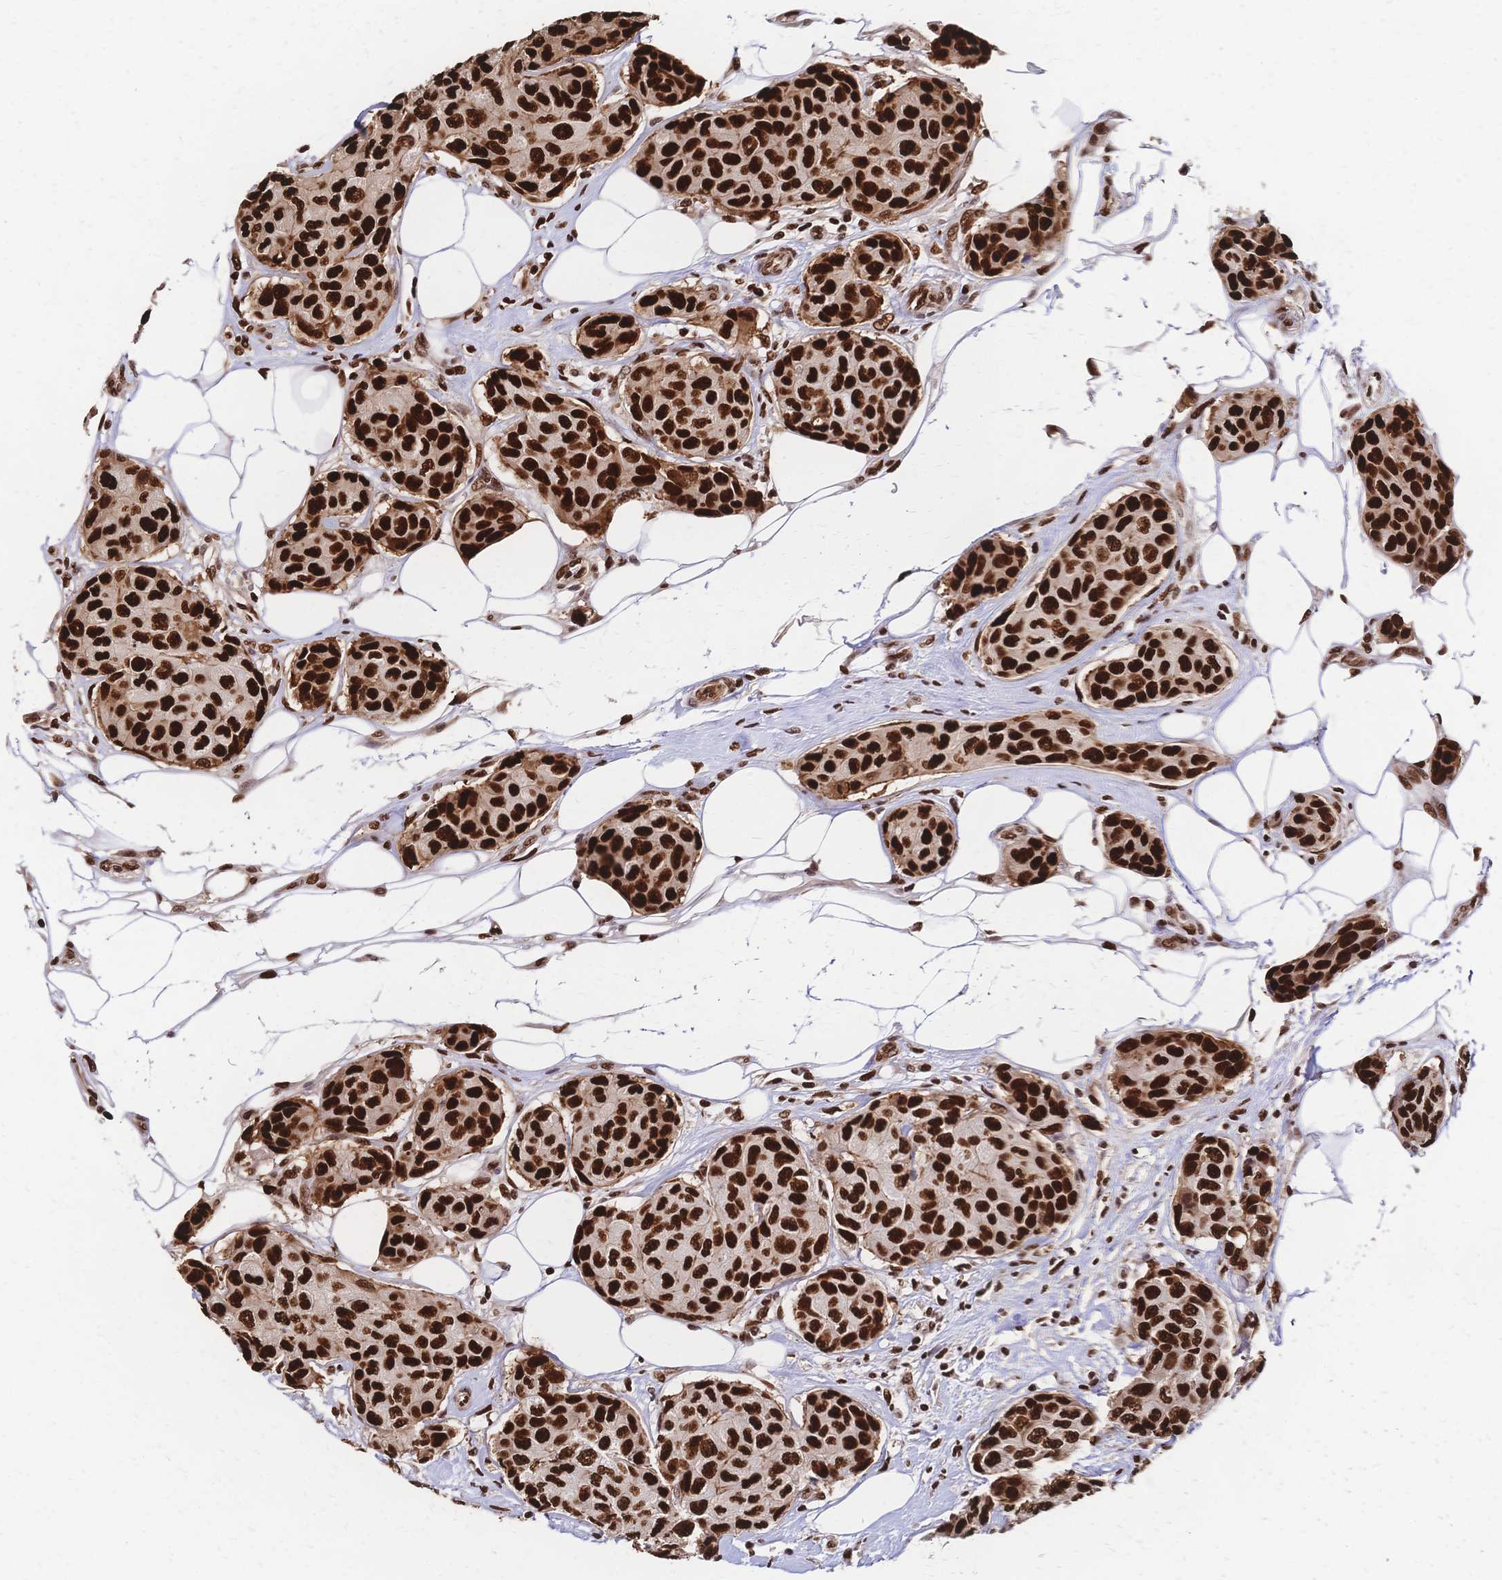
{"staining": {"intensity": "strong", "quantity": ">75%", "location": "nuclear"}, "tissue": "breast cancer", "cell_type": "Tumor cells", "image_type": "cancer", "snomed": [{"axis": "morphology", "description": "Duct carcinoma"}, {"axis": "topography", "description": "Breast"}, {"axis": "topography", "description": "Lymph node"}], "caption": "The immunohistochemical stain highlights strong nuclear expression in tumor cells of breast infiltrating ductal carcinoma tissue. (IHC, brightfield microscopy, high magnification).", "gene": "HDGF", "patient": {"sex": "female", "age": 80}}